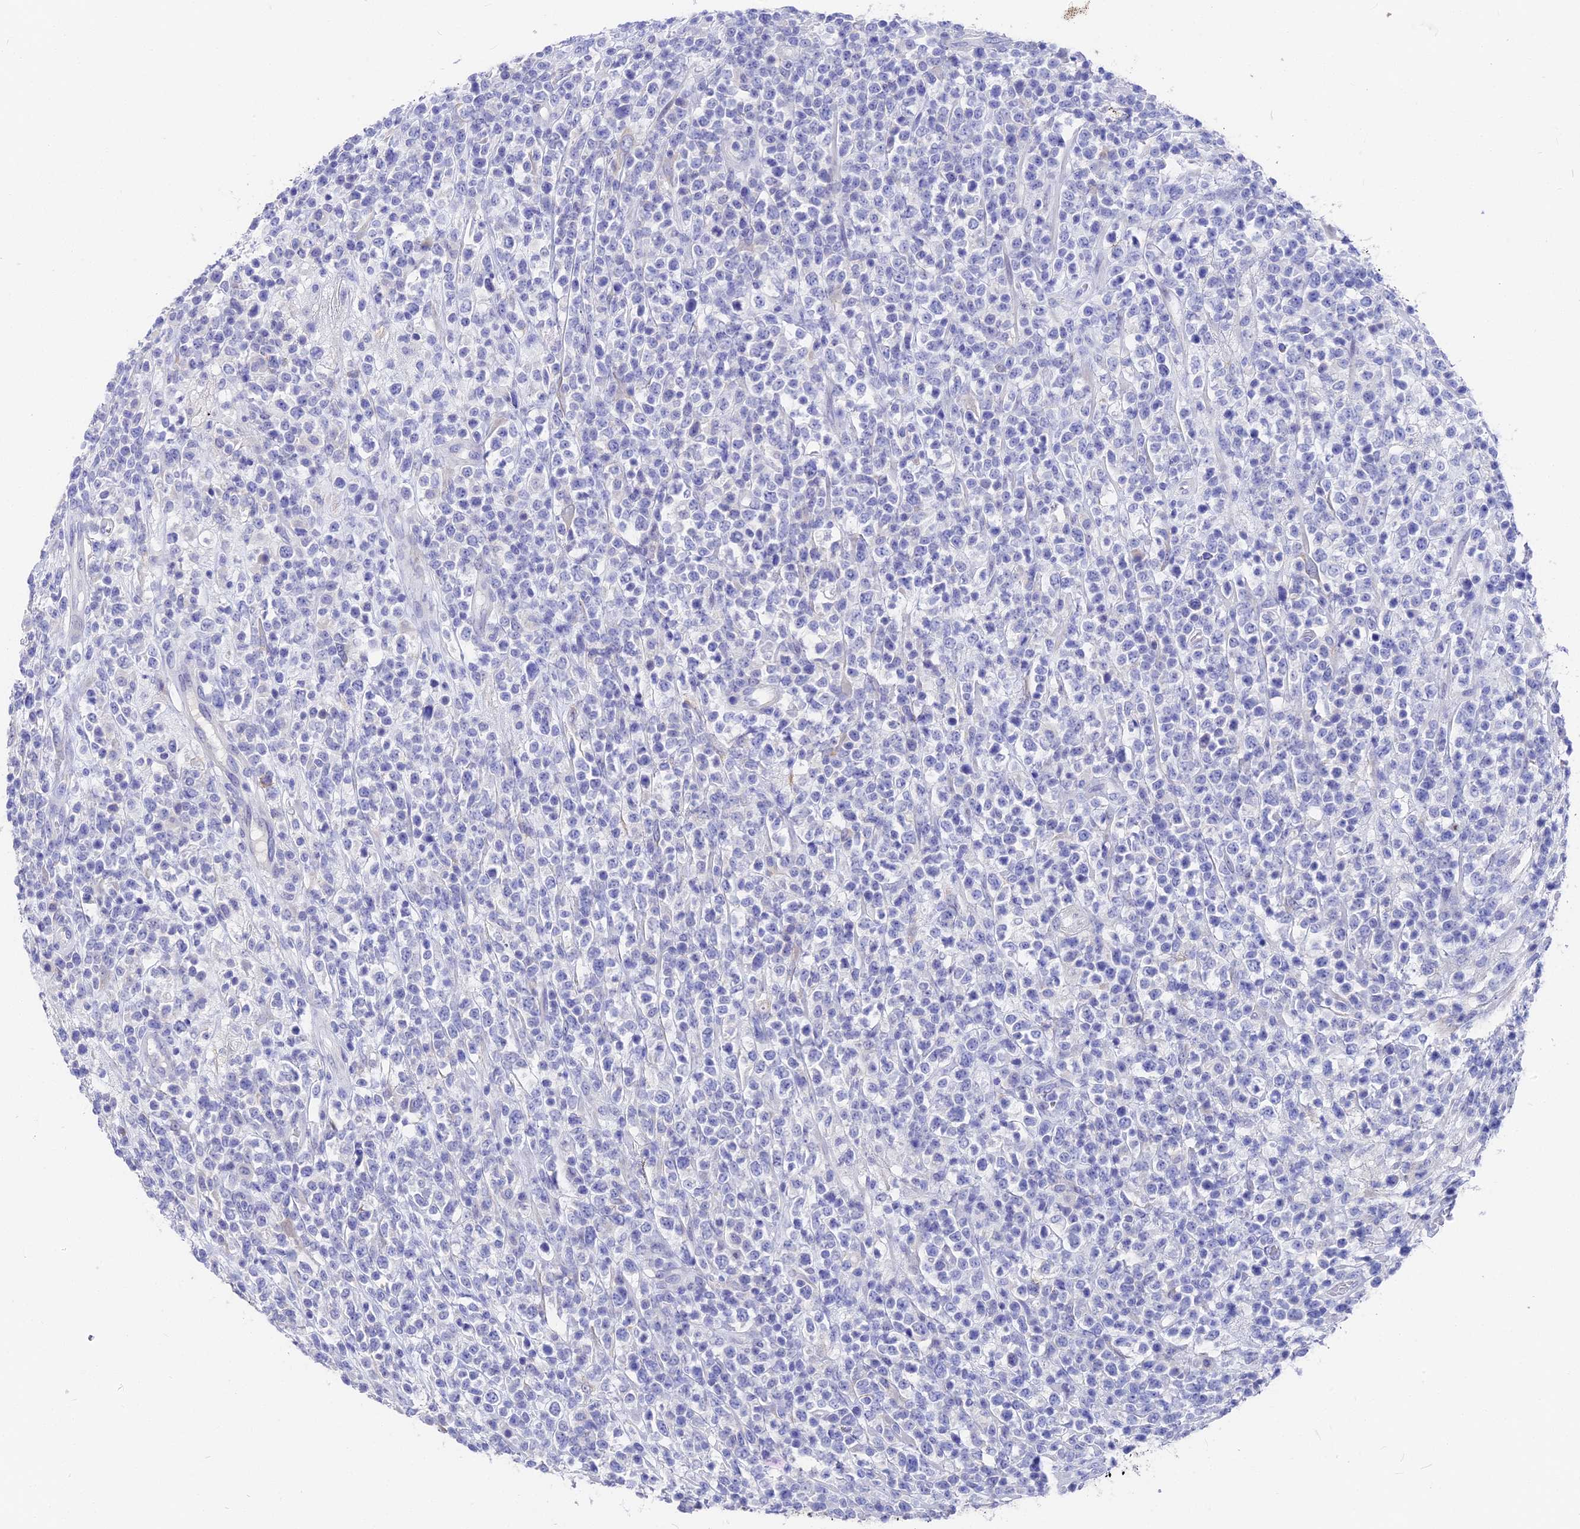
{"staining": {"intensity": "negative", "quantity": "none", "location": "none"}, "tissue": "lymphoma", "cell_type": "Tumor cells", "image_type": "cancer", "snomed": [{"axis": "morphology", "description": "Malignant lymphoma, non-Hodgkin's type, High grade"}, {"axis": "topography", "description": "Colon"}], "caption": "IHC image of neoplastic tissue: human lymphoma stained with DAB (3,3'-diaminobenzidine) shows no significant protein expression in tumor cells.", "gene": "VPS33B", "patient": {"sex": "female", "age": 53}}